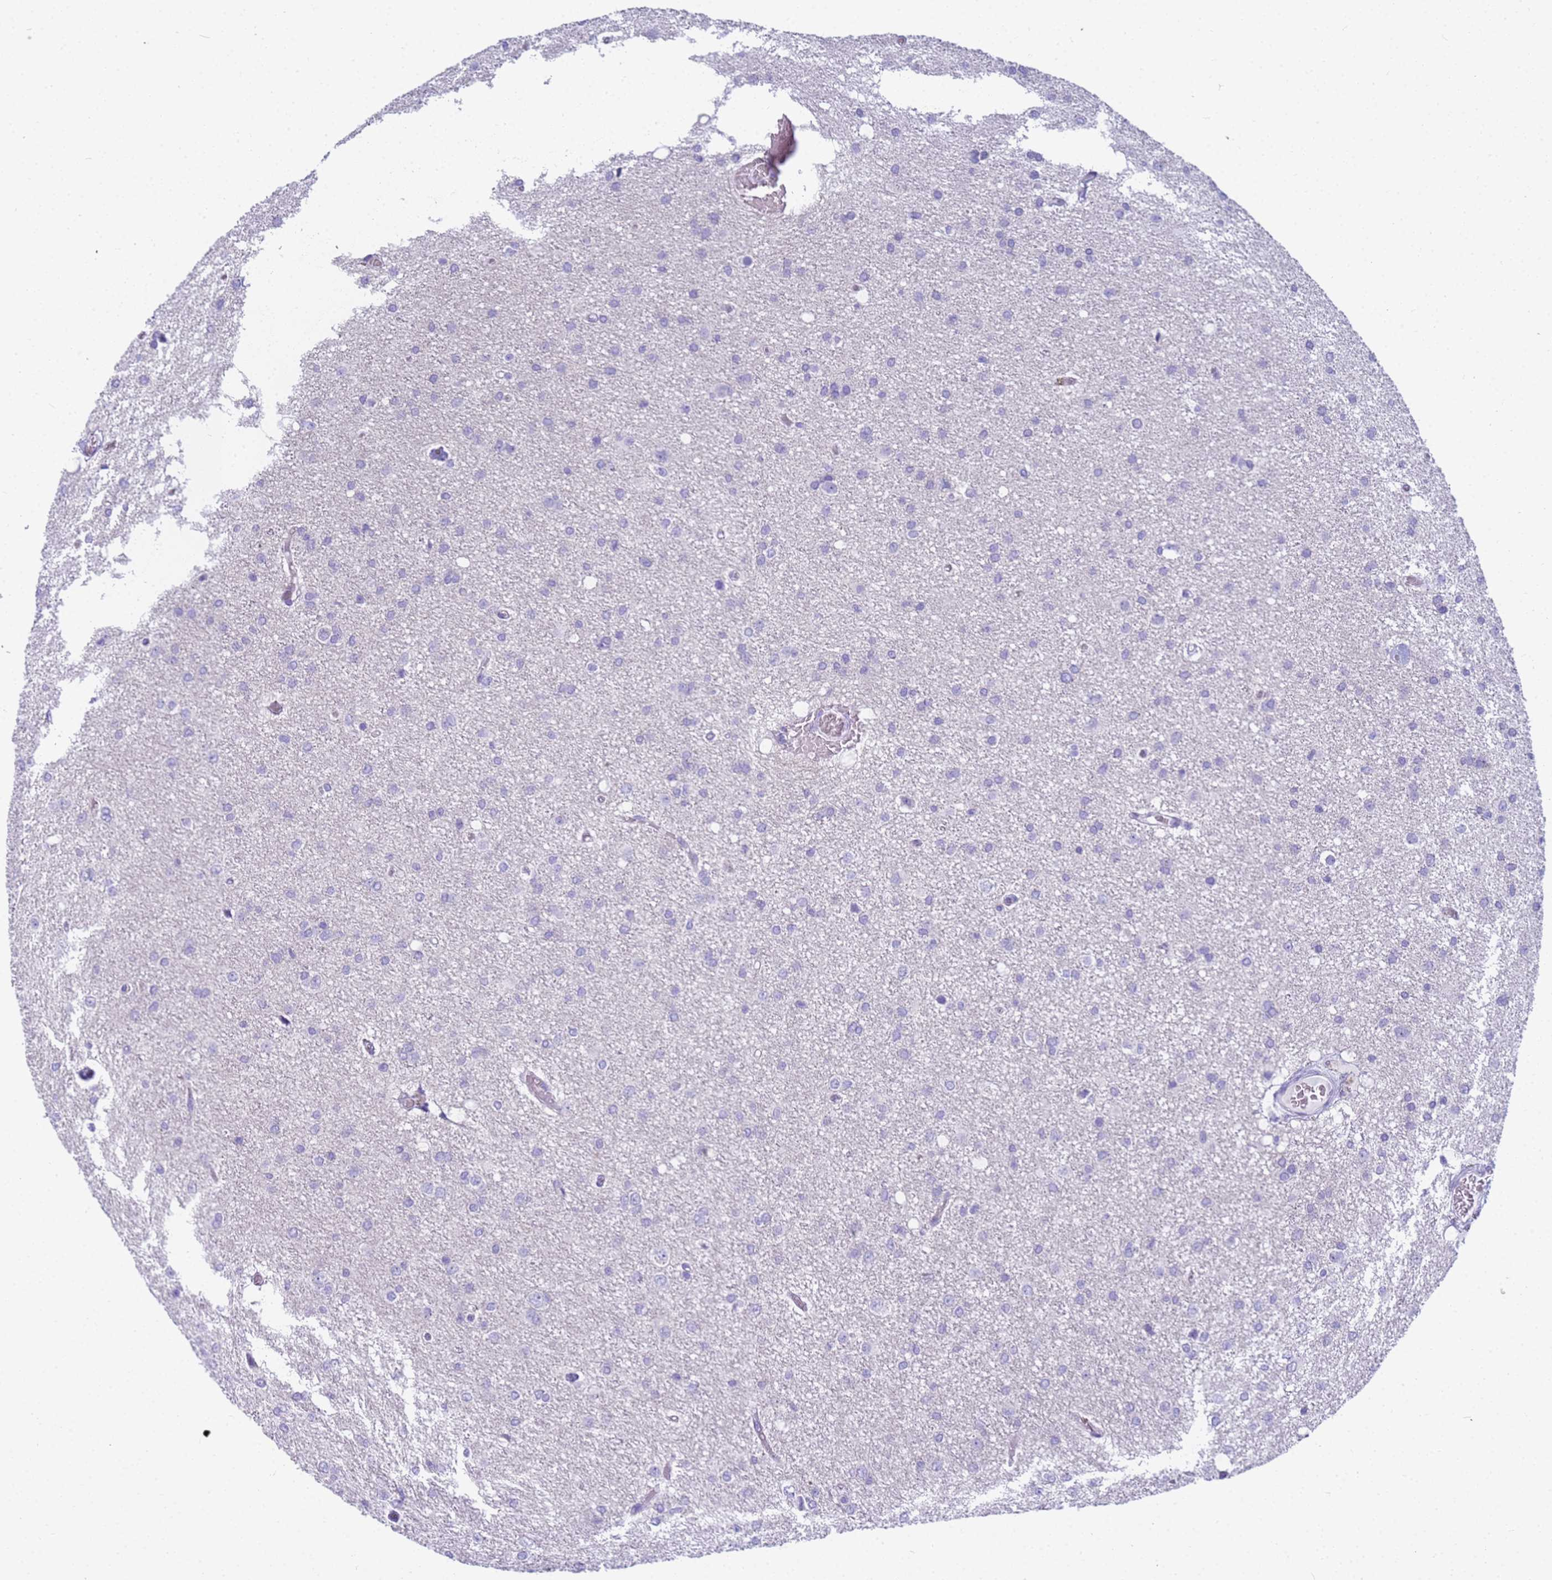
{"staining": {"intensity": "negative", "quantity": "none", "location": "none"}, "tissue": "glioma", "cell_type": "Tumor cells", "image_type": "cancer", "snomed": [{"axis": "morphology", "description": "Glioma, malignant, High grade"}, {"axis": "topography", "description": "Brain"}], "caption": "High magnification brightfield microscopy of glioma stained with DAB (brown) and counterstained with hematoxylin (blue): tumor cells show no significant positivity. Nuclei are stained in blue.", "gene": "RNASE2", "patient": {"sex": "female", "age": 50}}